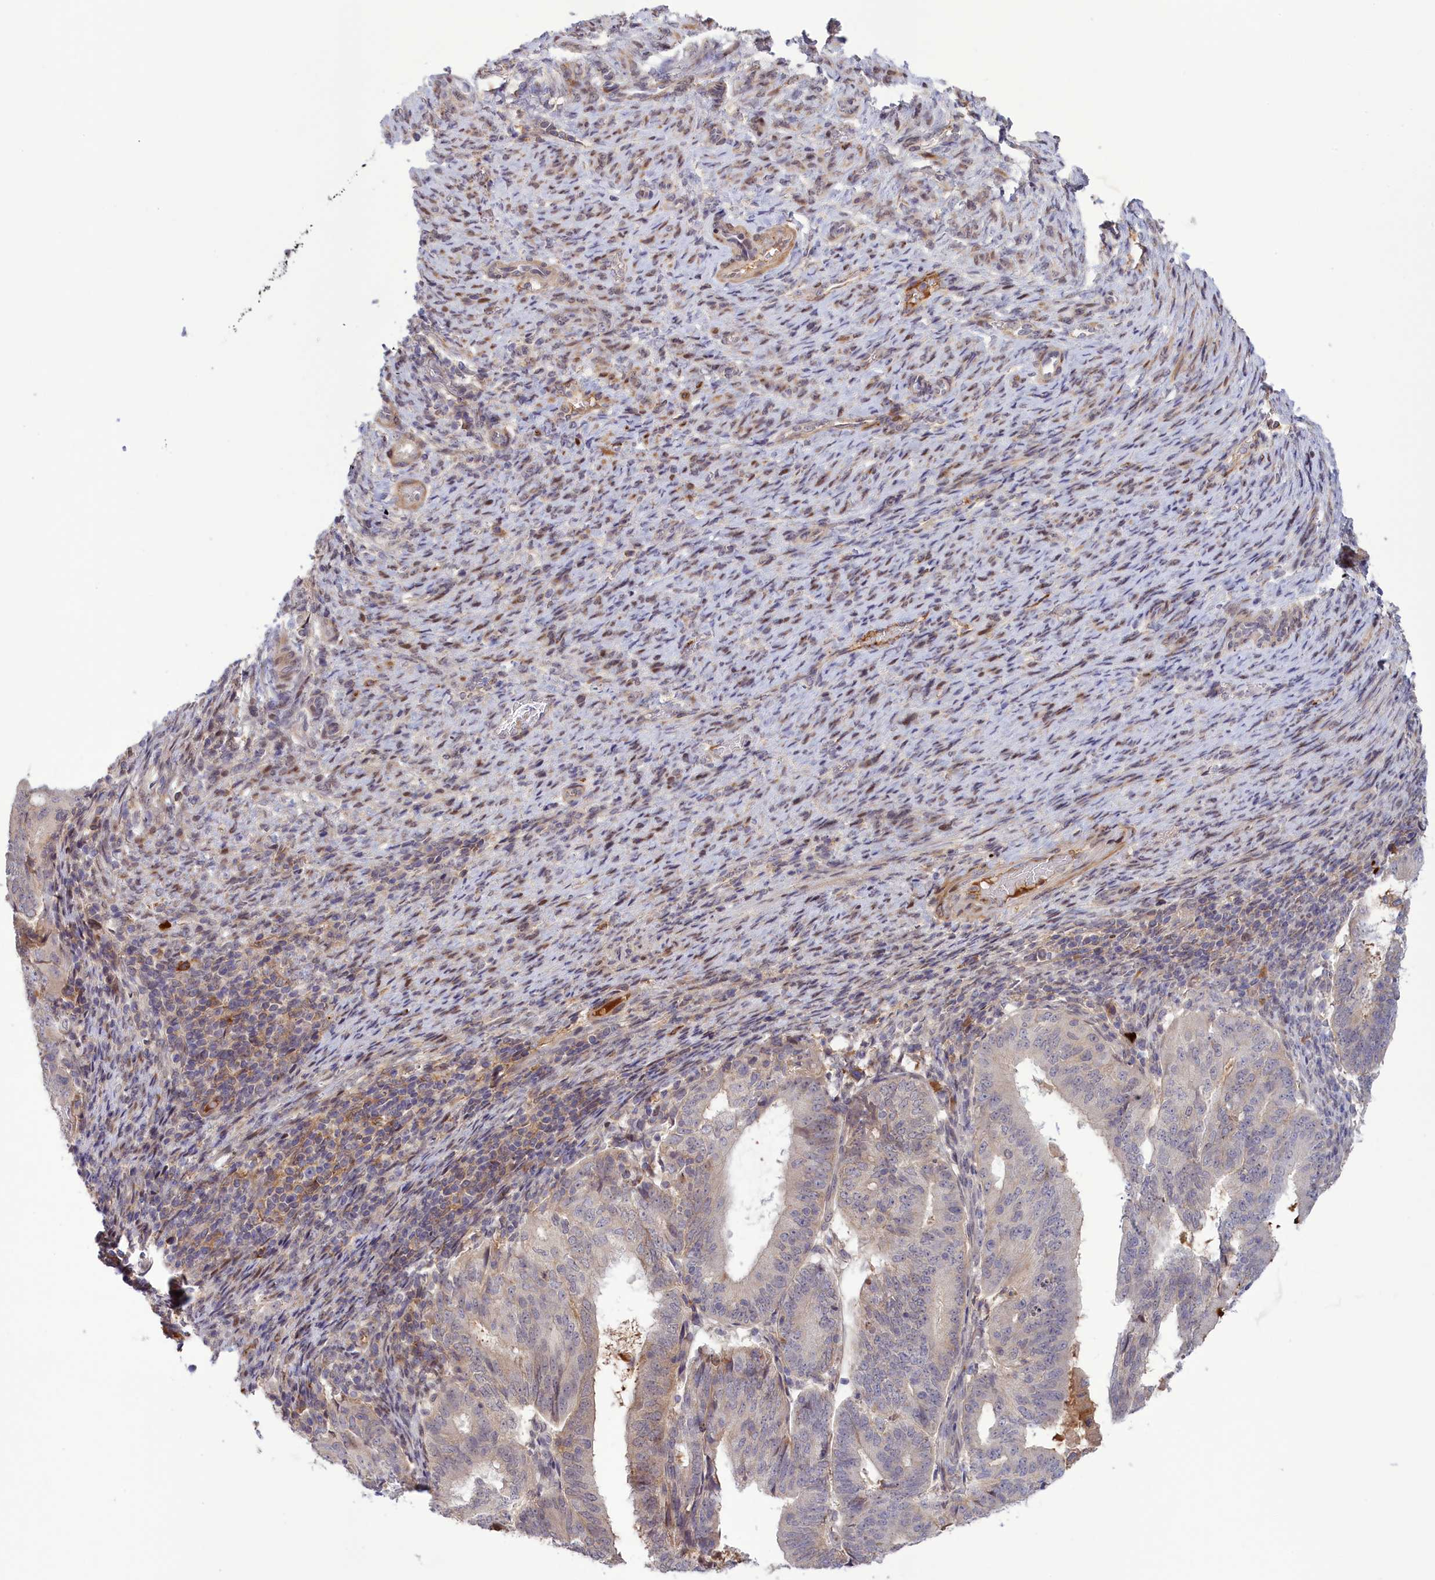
{"staining": {"intensity": "negative", "quantity": "none", "location": "none"}, "tissue": "endometrial cancer", "cell_type": "Tumor cells", "image_type": "cancer", "snomed": [{"axis": "morphology", "description": "Adenocarcinoma, NOS"}, {"axis": "topography", "description": "Endometrium"}], "caption": "The immunohistochemistry photomicrograph has no significant positivity in tumor cells of endometrial adenocarcinoma tissue.", "gene": "RRAD", "patient": {"sex": "female", "age": 70}}